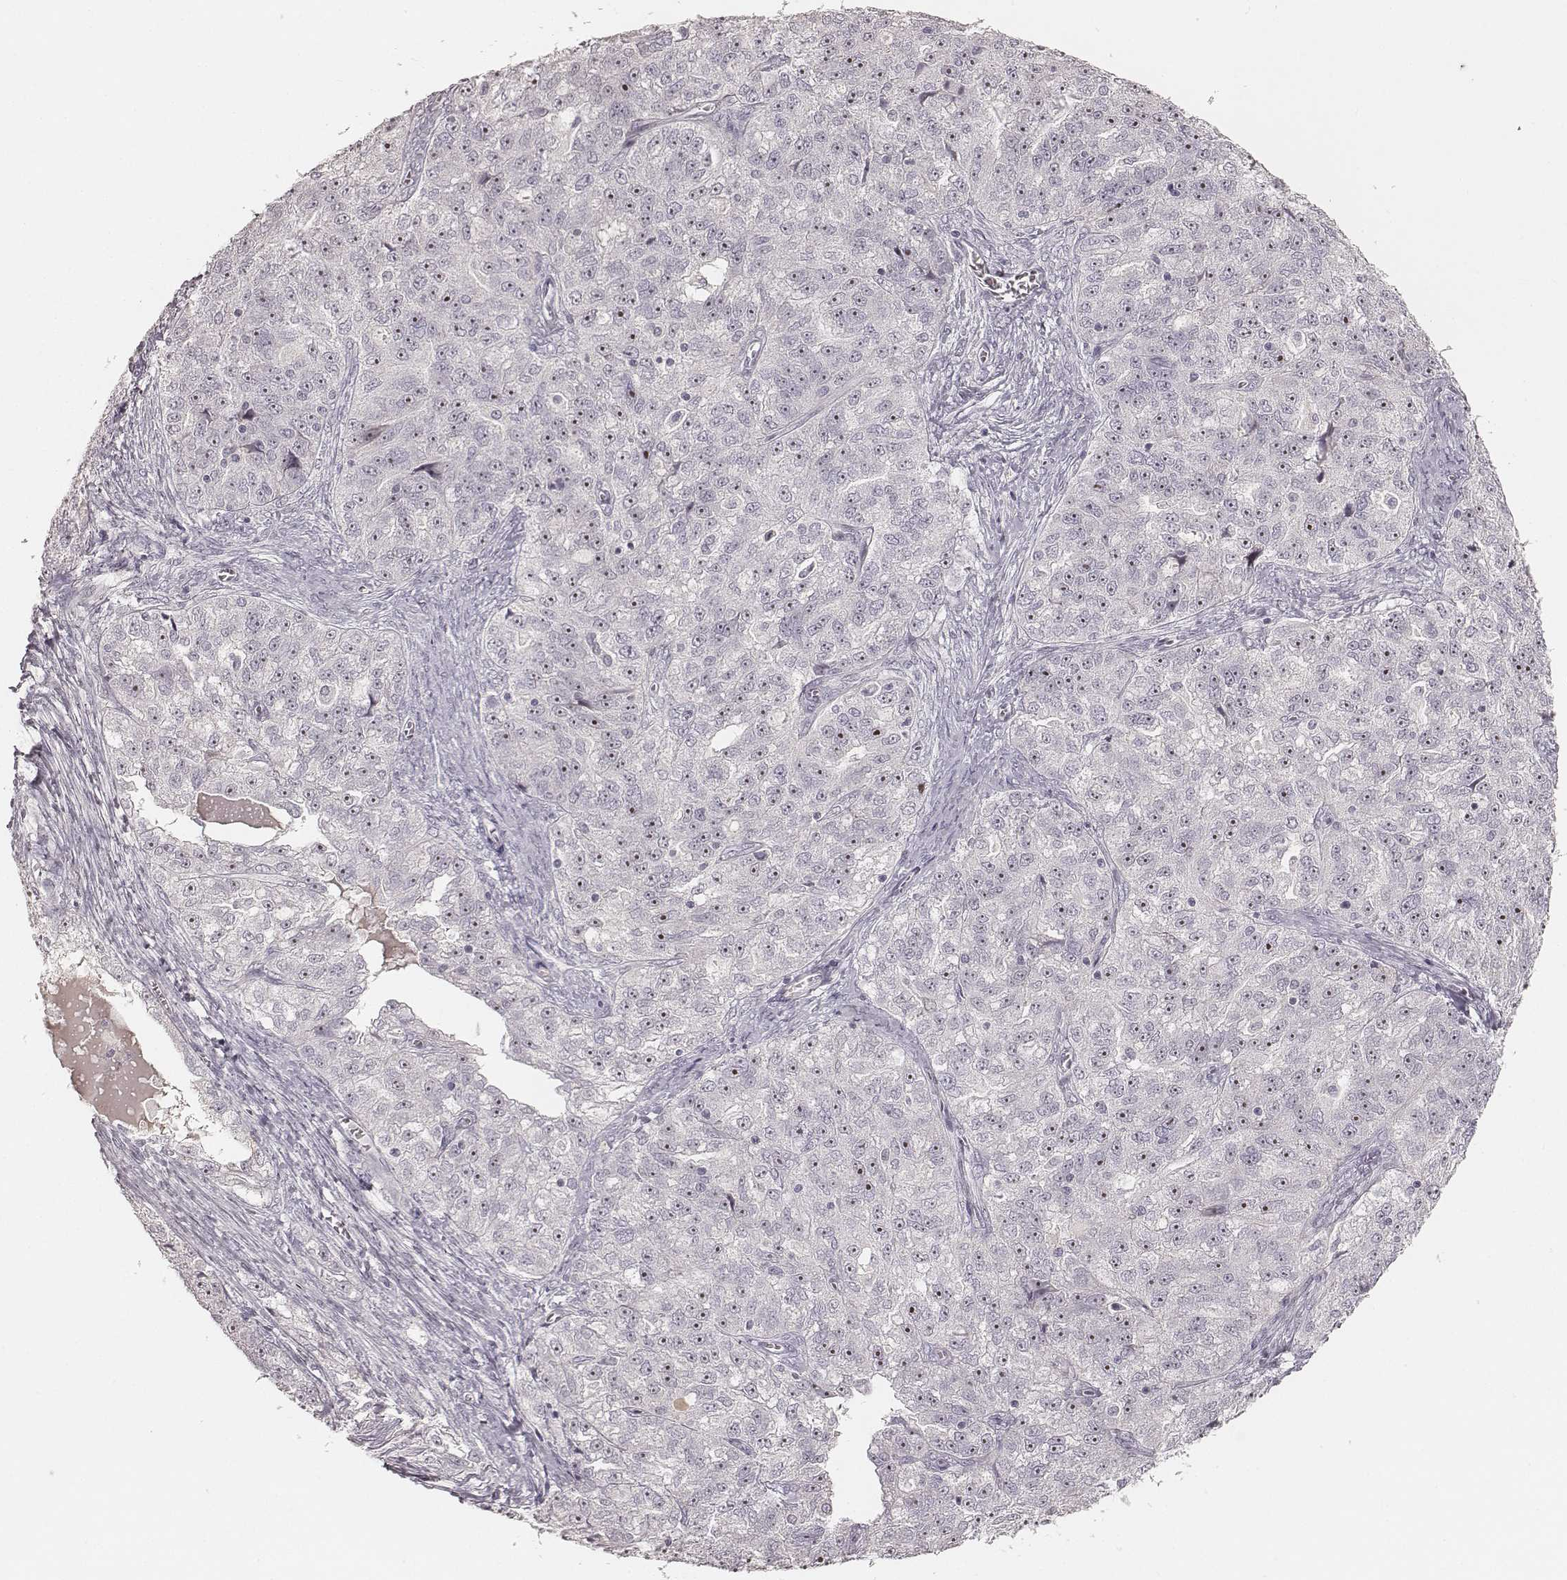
{"staining": {"intensity": "strong", "quantity": "25%-75%", "location": "nuclear"}, "tissue": "ovarian cancer", "cell_type": "Tumor cells", "image_type": "cancer", "snomed": [{"axis": "morphology", "description": "Cystadenocarcinoma, serous, NOS"}, {"axis": "topography", "description": "Ovary"}], "caption": "Strong nuclear staining for a protein is present in approximately 25%-75% of tumor cells of ovarian serous cystadenocarcinoma using IHC.", "gene": "MADCAM1", "patient": {"sex": "female", "age": 51}}